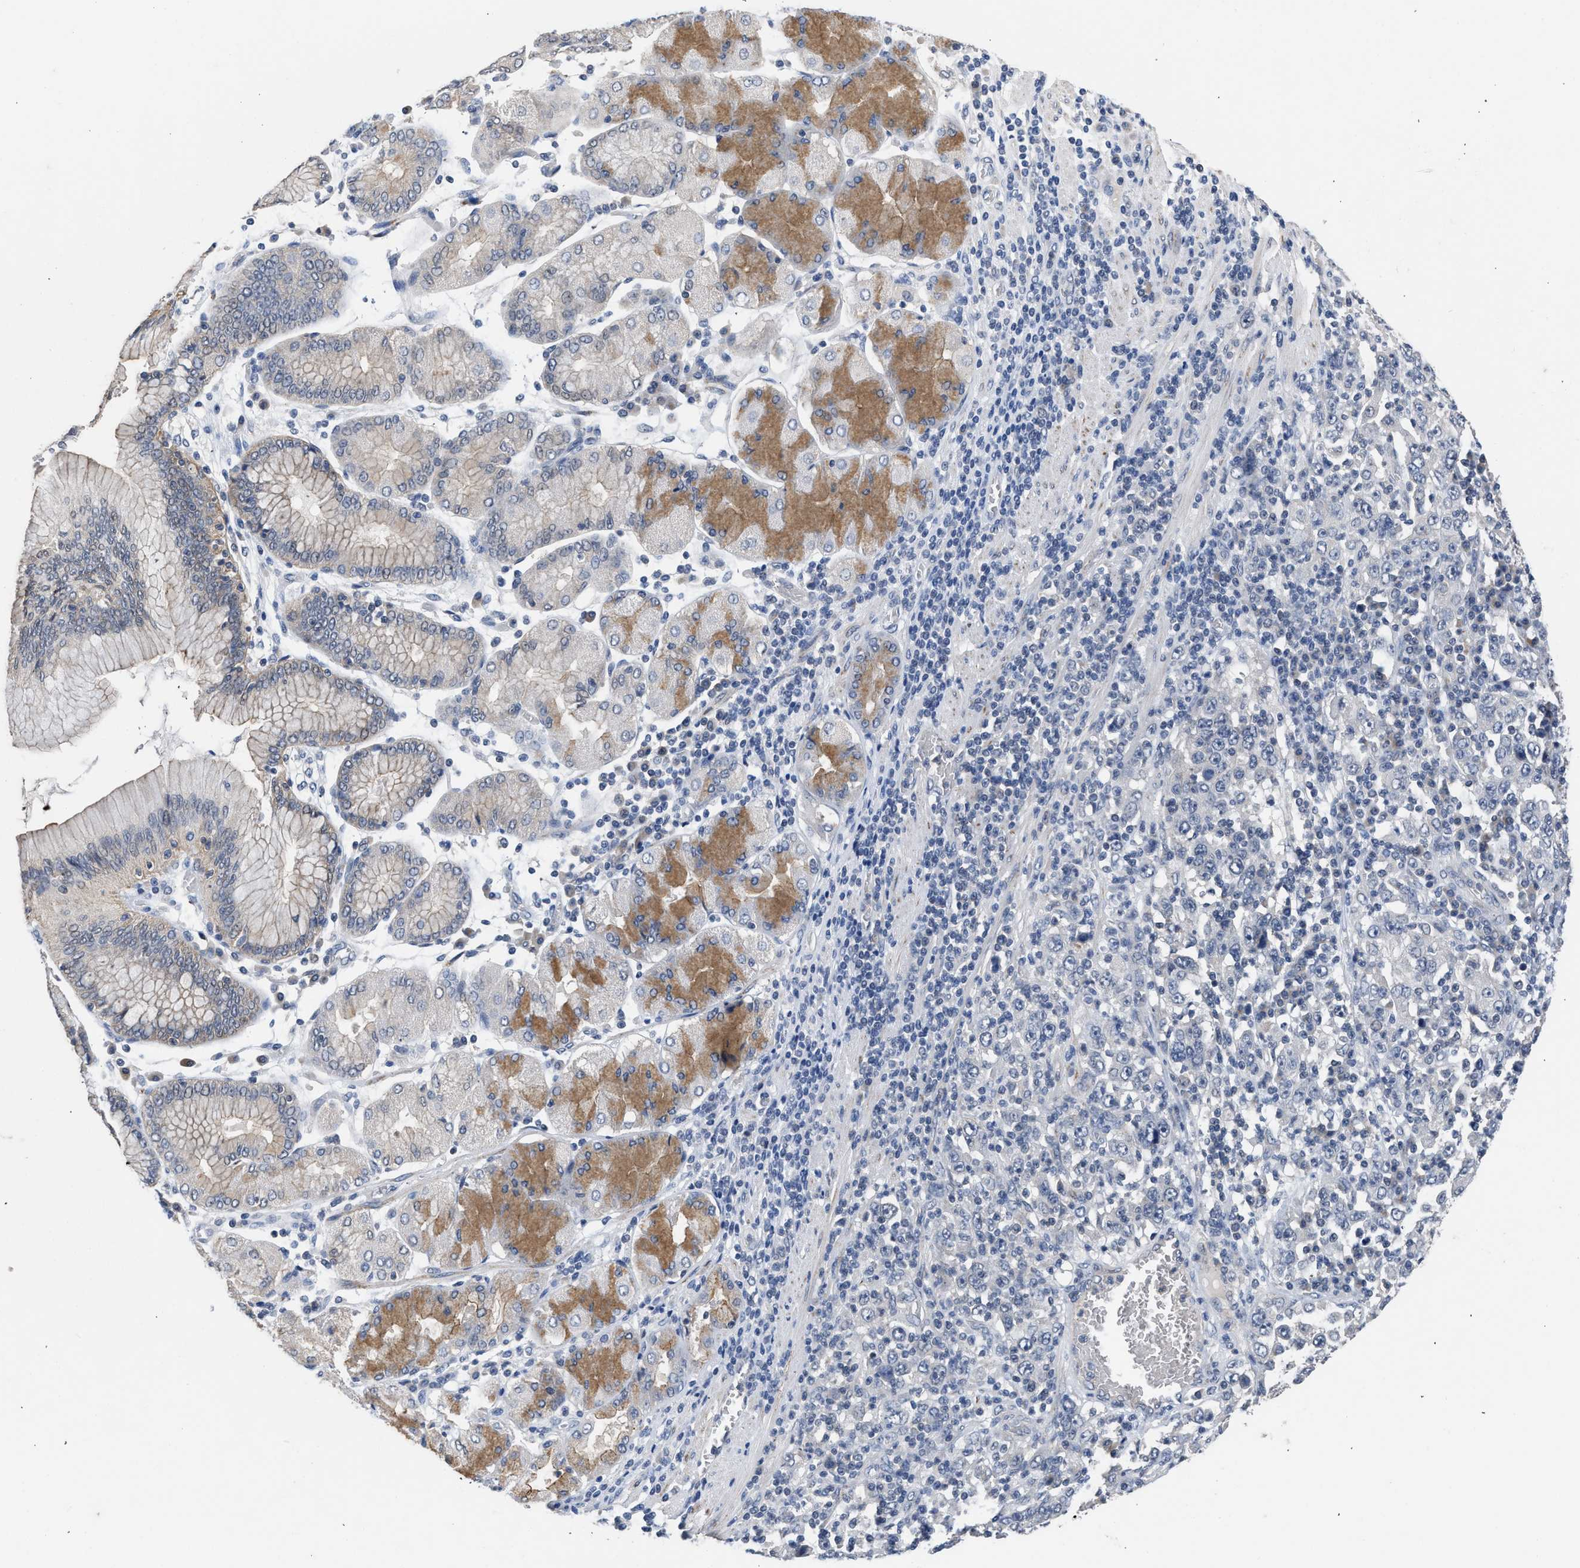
{"staining": {"intensity": "negative", "quantity": "none", "location": "none"}, "tissue": "stomach cancer", "cell_type": "Tumor cells", "image_type": "cancer", "snomed": [{"axis": "morphology", "description": "Normal tissue, NOS"}, {"axis": "morphology", "description": "Adenocarcinoma, NOS"}, {"axis": "topography", "description": "Stomach, upper"}, {"axis": "topography", "description": "Stomach"}], "caption": "DAB (3,3'-diaminobenzidine) immunohistochemical staining of stomach adenocarcinoma displays no significant staining in tumor cells.", "gene": "CSF3R", "patient": {"sex": "male", "age": 59}}